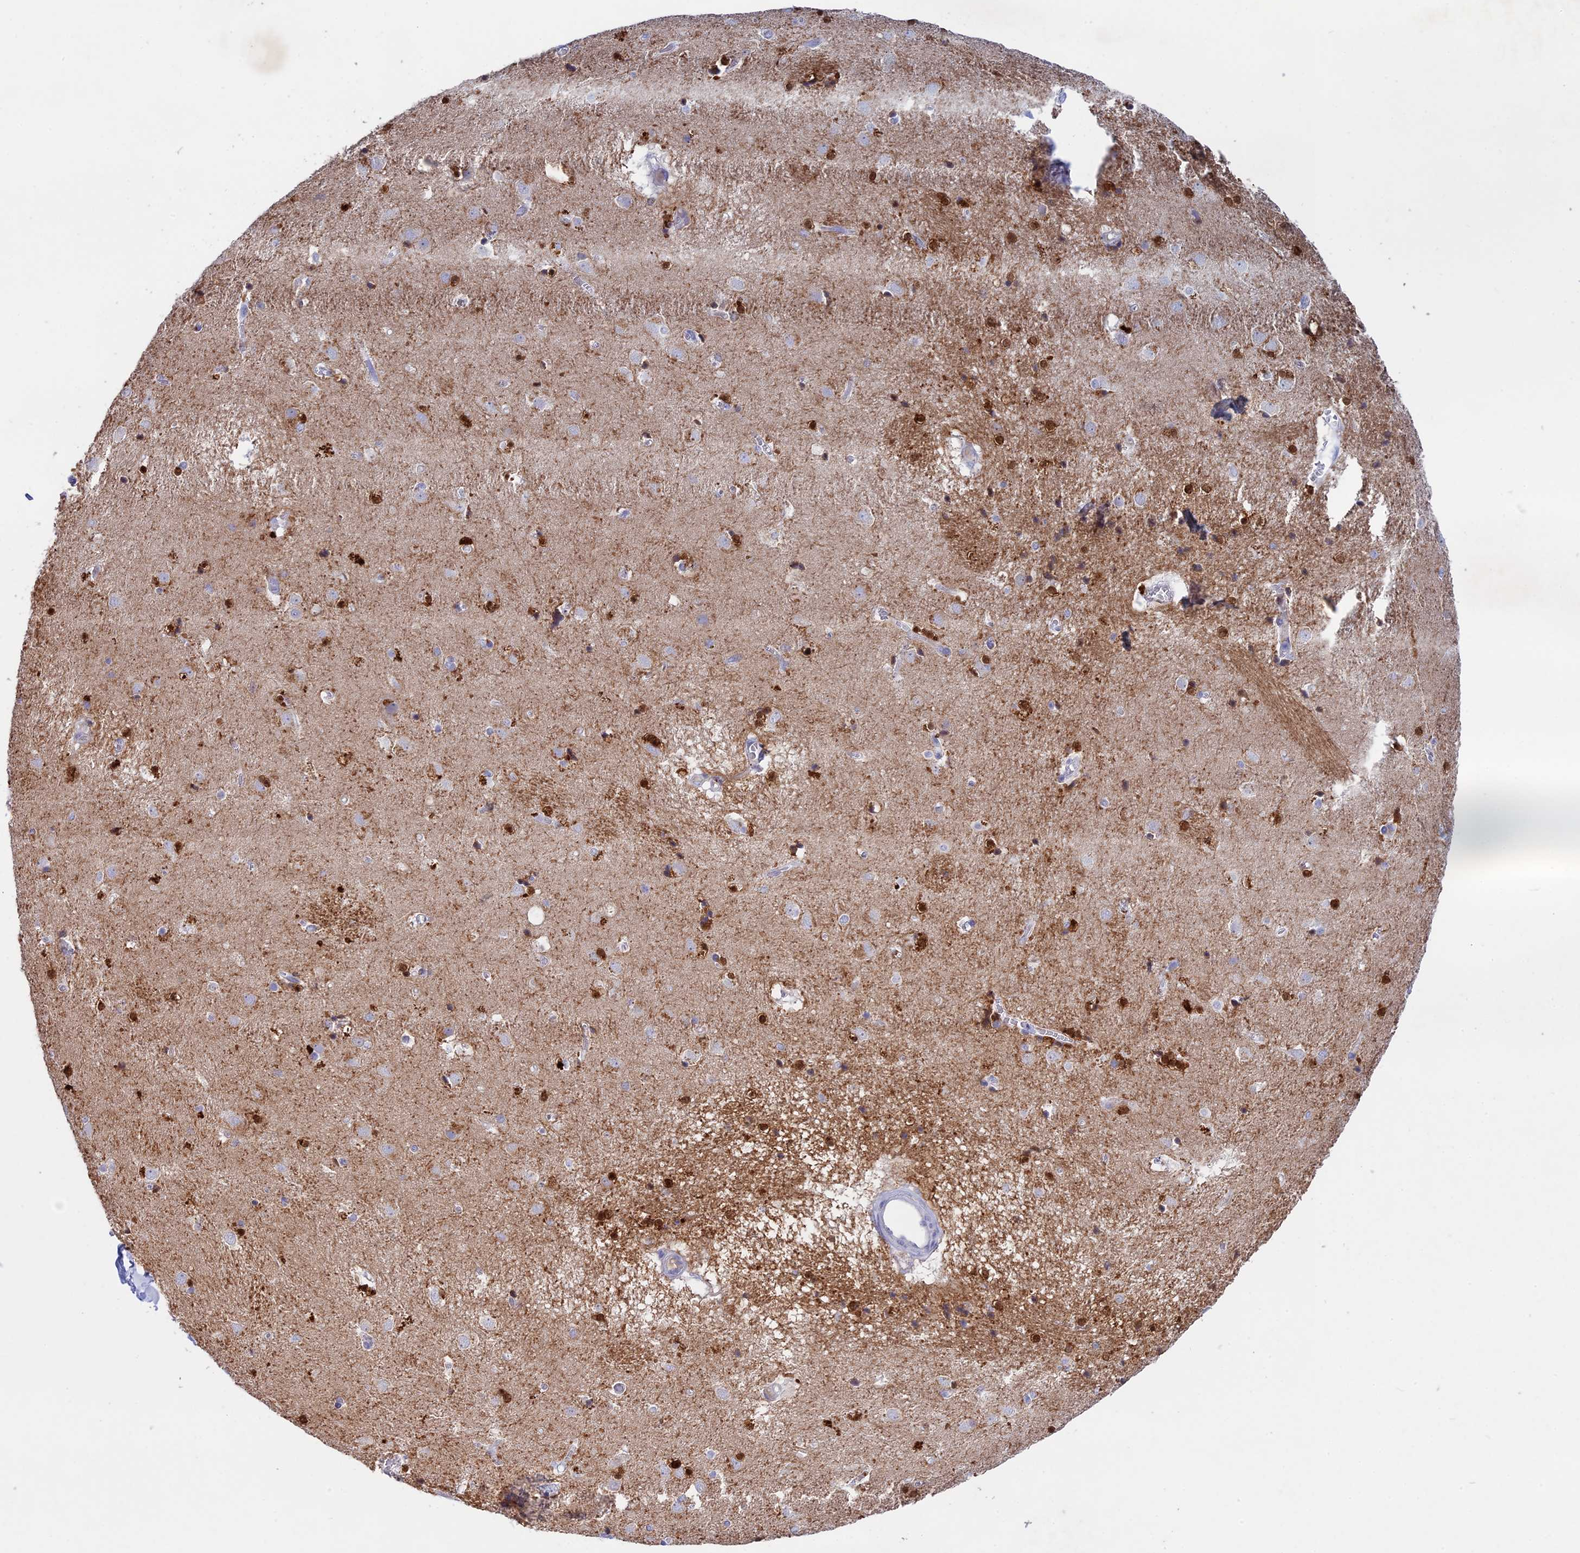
{"staining": {"intensity": "strong", "quantity": "25%-75%", "location": "cytoplasmic/membranous,nuclear"}, "tissue": "caudate", "cell_type": "Glial cells", "image_type": "normal", "snomed": [{"axis": "morphology", "description": "Normal tissue, NOS"}, {"axis": "topography", "description": "Lateral ventricle wall"}], "caption": "Brown immunohistochemical staining in unremarkable human caudate displays strong cytoplasmic/membranous,nuclear staining in approximately 25%-75% of glial cells.", "gene": "BTBD19", "patient": {"sex": "male", "age": 70}}